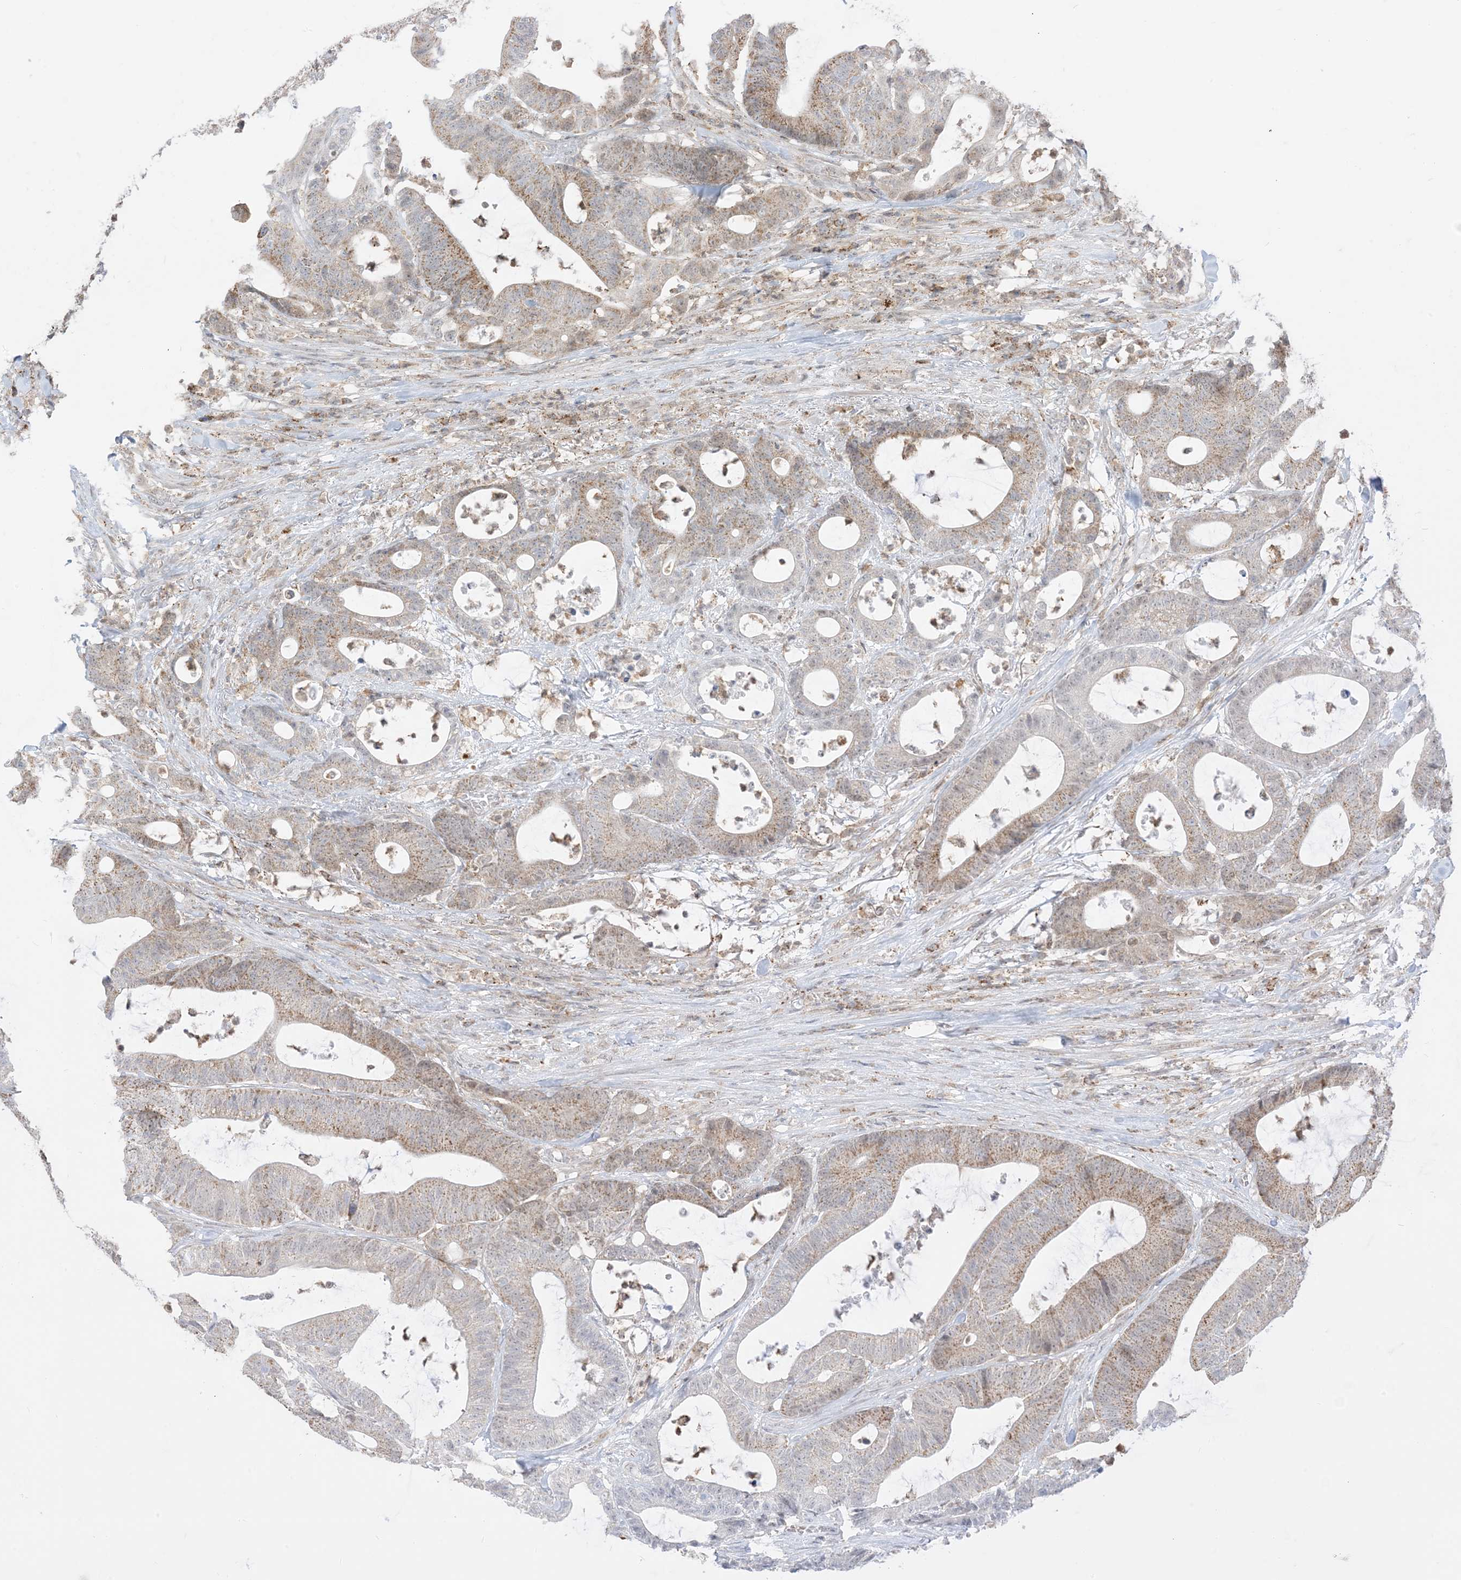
{"staining": {"intensity": "weak", "quantity": "25%-75%", "location": "cytoplasmic/membranous"}, "tissue": "colorectal cancer", "cell_type": "Tumor cells", "image_type": "cancer", "snomed": [{"axis": "morphology", "description": "Adenocarcinoma, NOS"}, {"axis": "topography", "description": "Colon"}], "caption": "Tumor cells display low levels of weak cytoplasmic/membranous expression in about 25%-75% of cells in human adenocarcinoma (colorectal). (brown staining indicates protein expression, while blue staining denotes nuclei).", "gene": "KANSL3", "patient": {"sex": "female", "age": 84}}